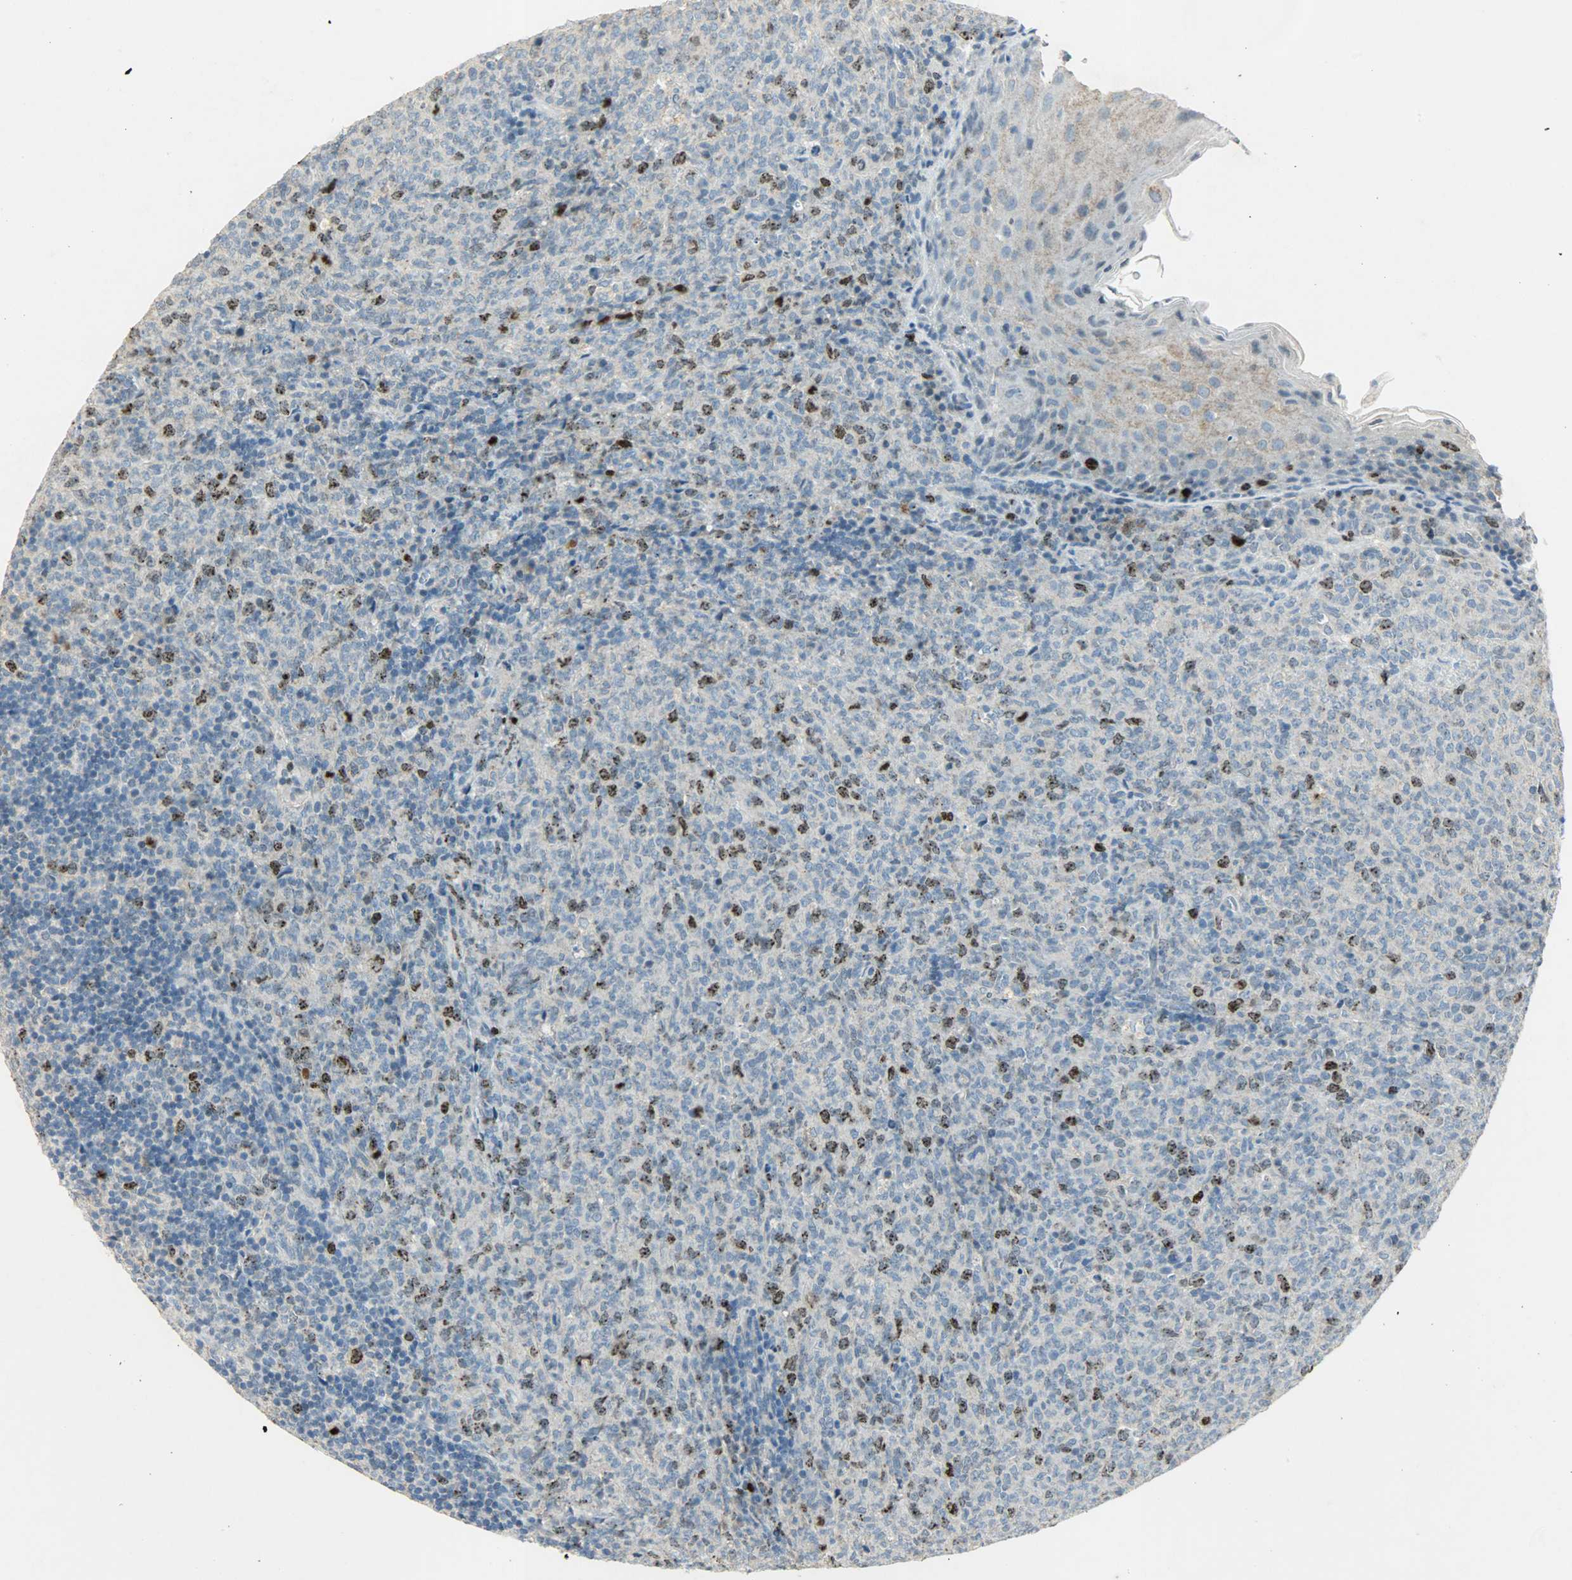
{"staining": {"intensity": "moderate", "quantity": "25%-75%", "location": "nuclear"}, "tissue": "lymphoma", "cell_type": "Tumor cells", "image_type": "cancer", "snomed": [{"axis": "morphology", "description": "Malignant lymphoma, non-Hodgkin's type, High grade"}, {"axis": "topography", "description": "Tonsil"}], "caption": "High-grade malignant lymphoma, non-Hodgkin's type was stained to show a protein in brown. There is medium levels of moderate nuclear staining in about 25%-75% of tumor cells.", "gene": "AURKB", "patient": {"sex": "female", "age": 36}}